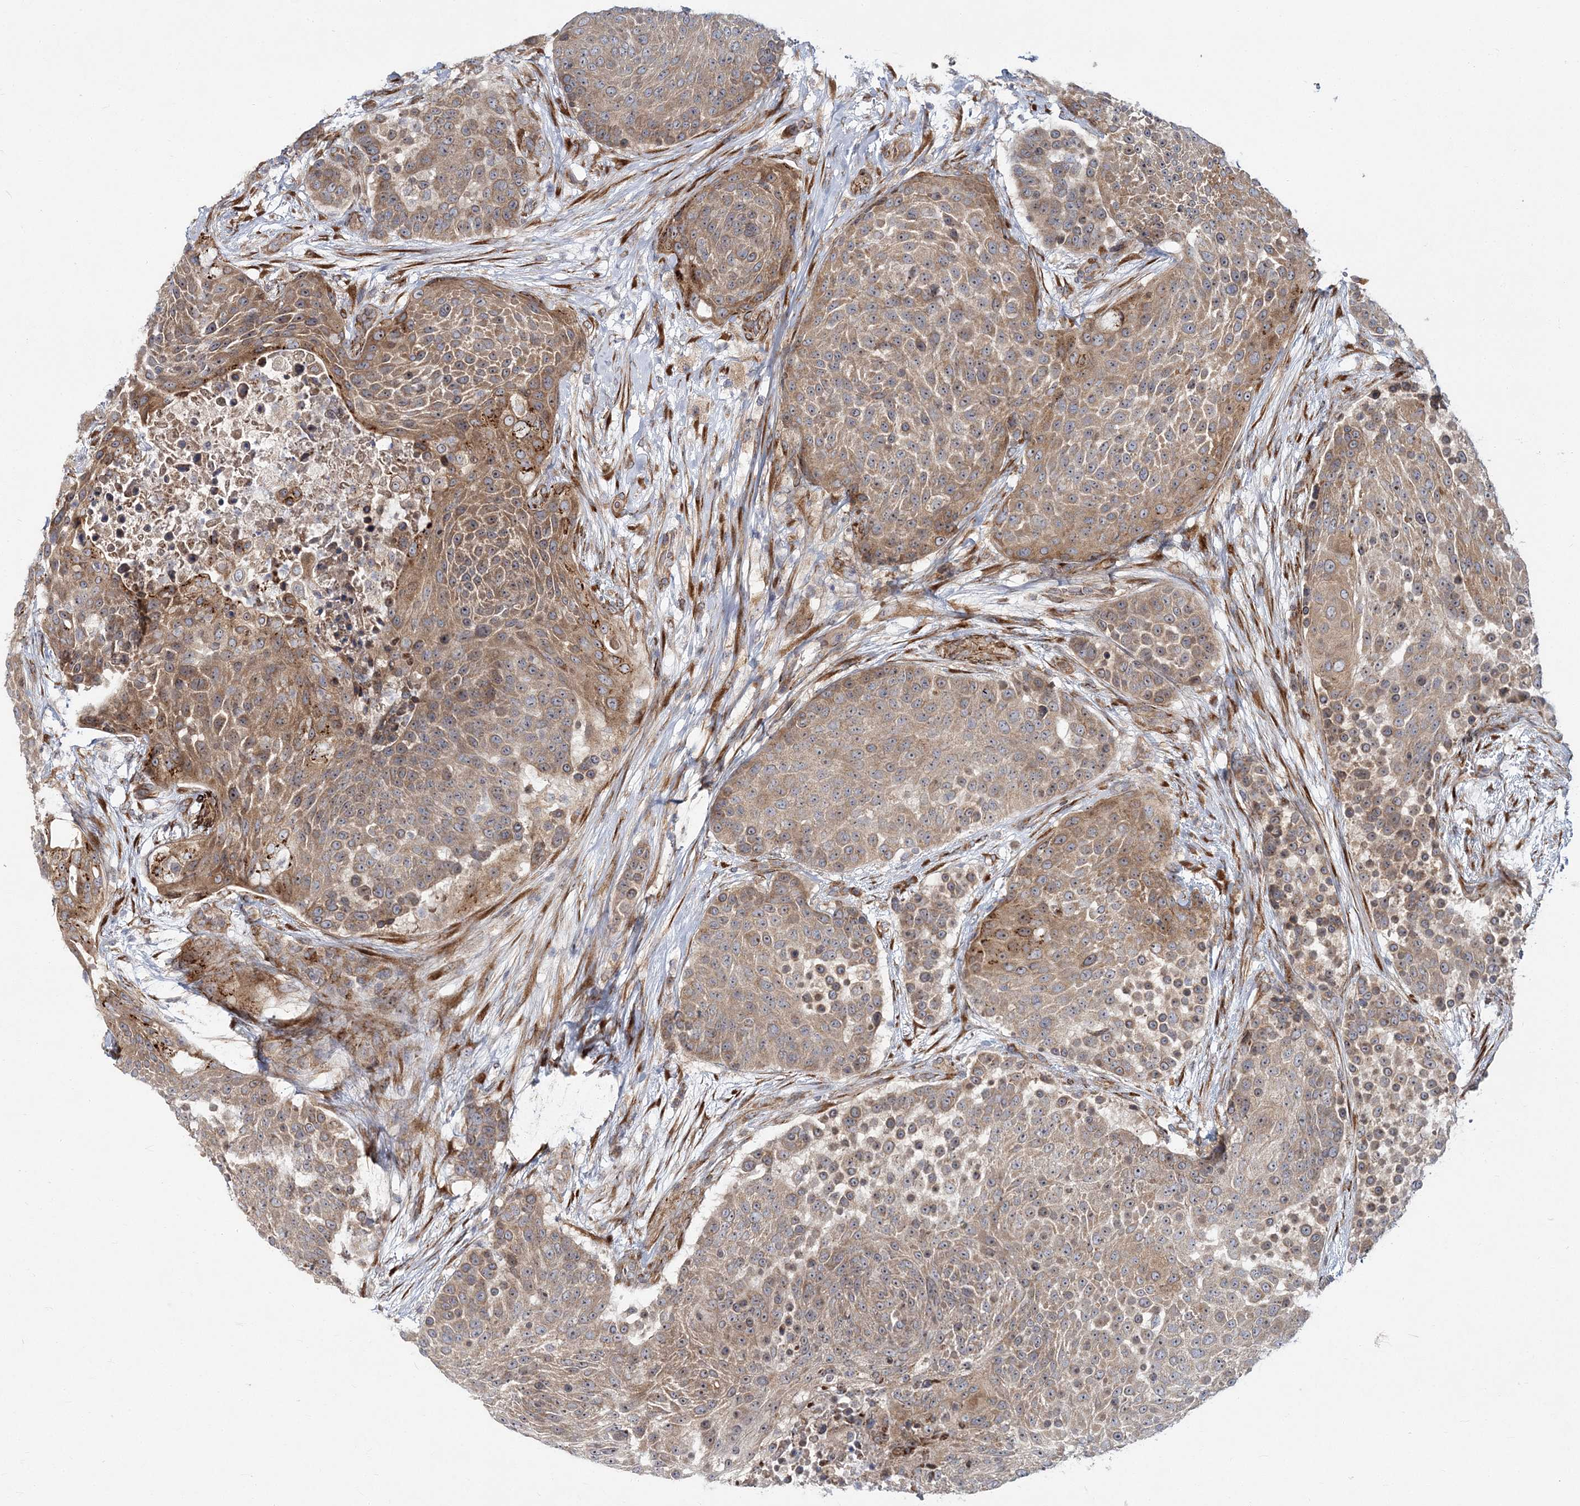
{"staining": {"intensity": "moderate", "quantity": ">75%", "location": "cytoplasmic/membranous"}, "tissue": "urothelial cancer", "cell_type": "Tumor cells", "image_type": "cancer", "snomed": [{"axis": "morphology", "description": "Urothelial carcinoma, High grade"}, {"axis": "topography", "description": "Urinary bladder"}], "caption": "IHC of high-grade urothelial carcinoma exhibits medium levels of moderate cytoplasmic/membranous staining in about >75% of tumor cells.", "gene": "NBAS", "patient": {"sex": "female", "age": 63}}